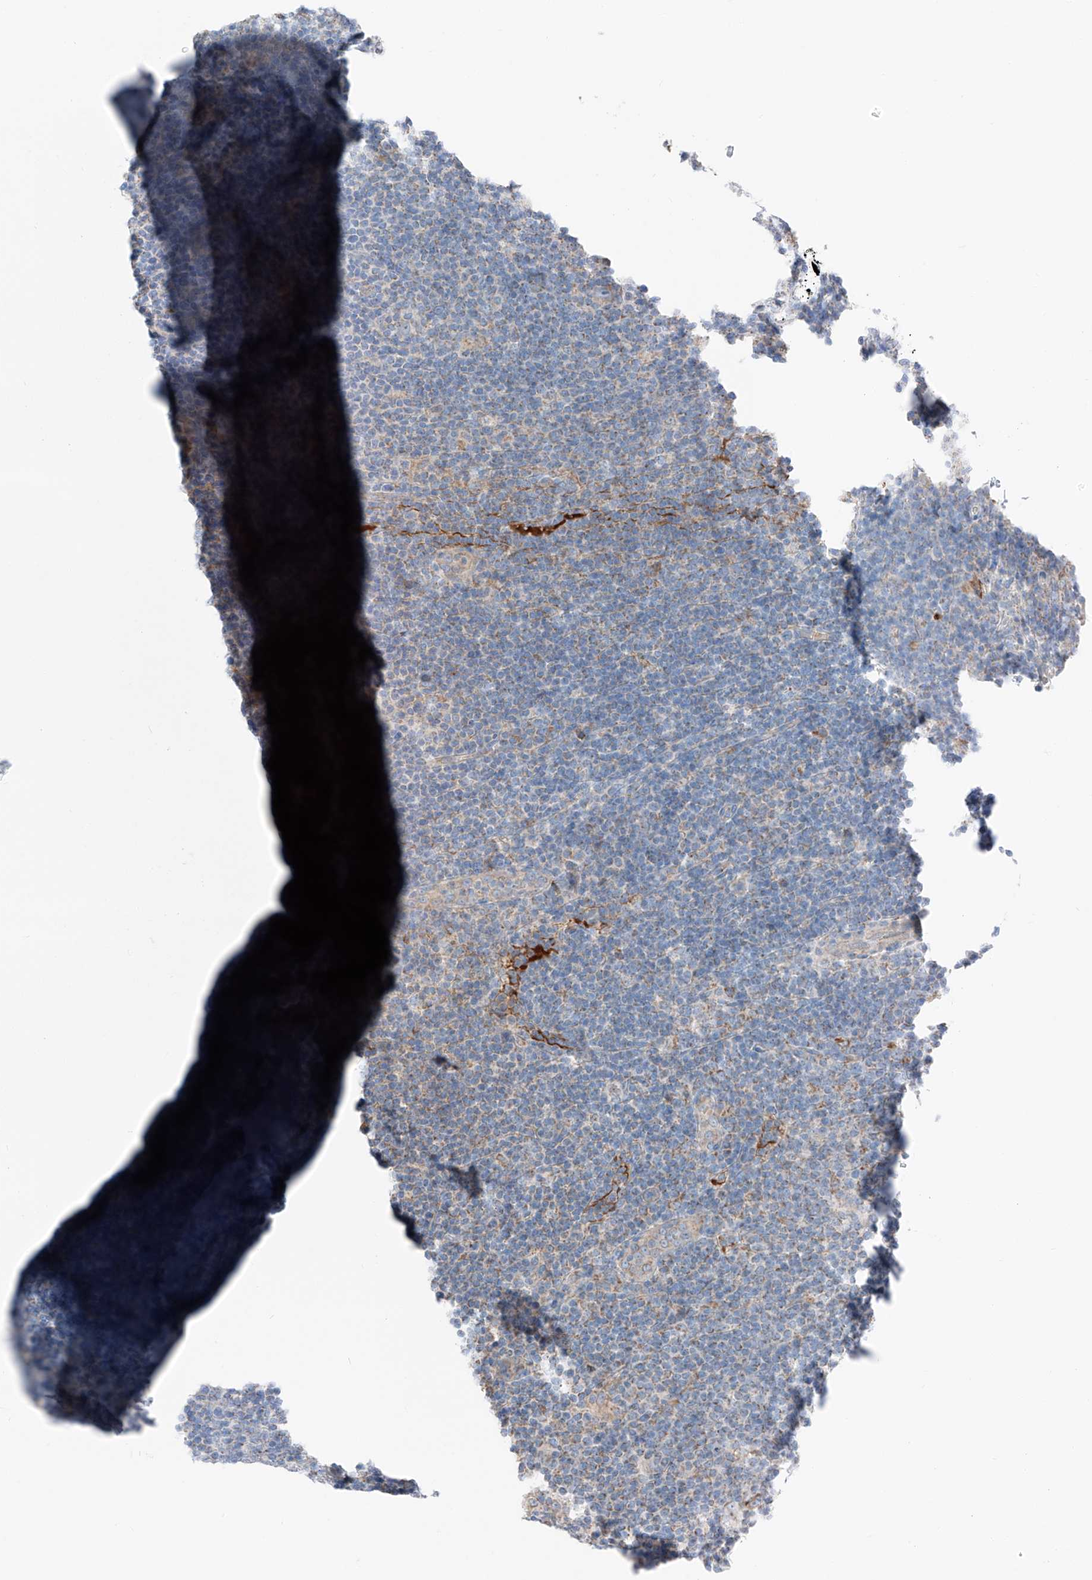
{"staining": {"intensity": "moderate", "quantity": "<25%", "location": "cytoplasmic/membranous"}, "tissue": "lymphoma", "cell_type": "Tumor cells", "image_type": "cancer", "snomed": [{"axis": "morphology", "description": "Hodgkin's disease, NOS"}, {"axis": "topography", "description": "Lymph node"}], "caption": "Protein expression analysis of lymphoma demonstrates moderate cytoplasmic/membranous staining in approximately <25% of tumor cells.", "gene": "MRAP", "patient": {"sex": "female", "age": 57}}